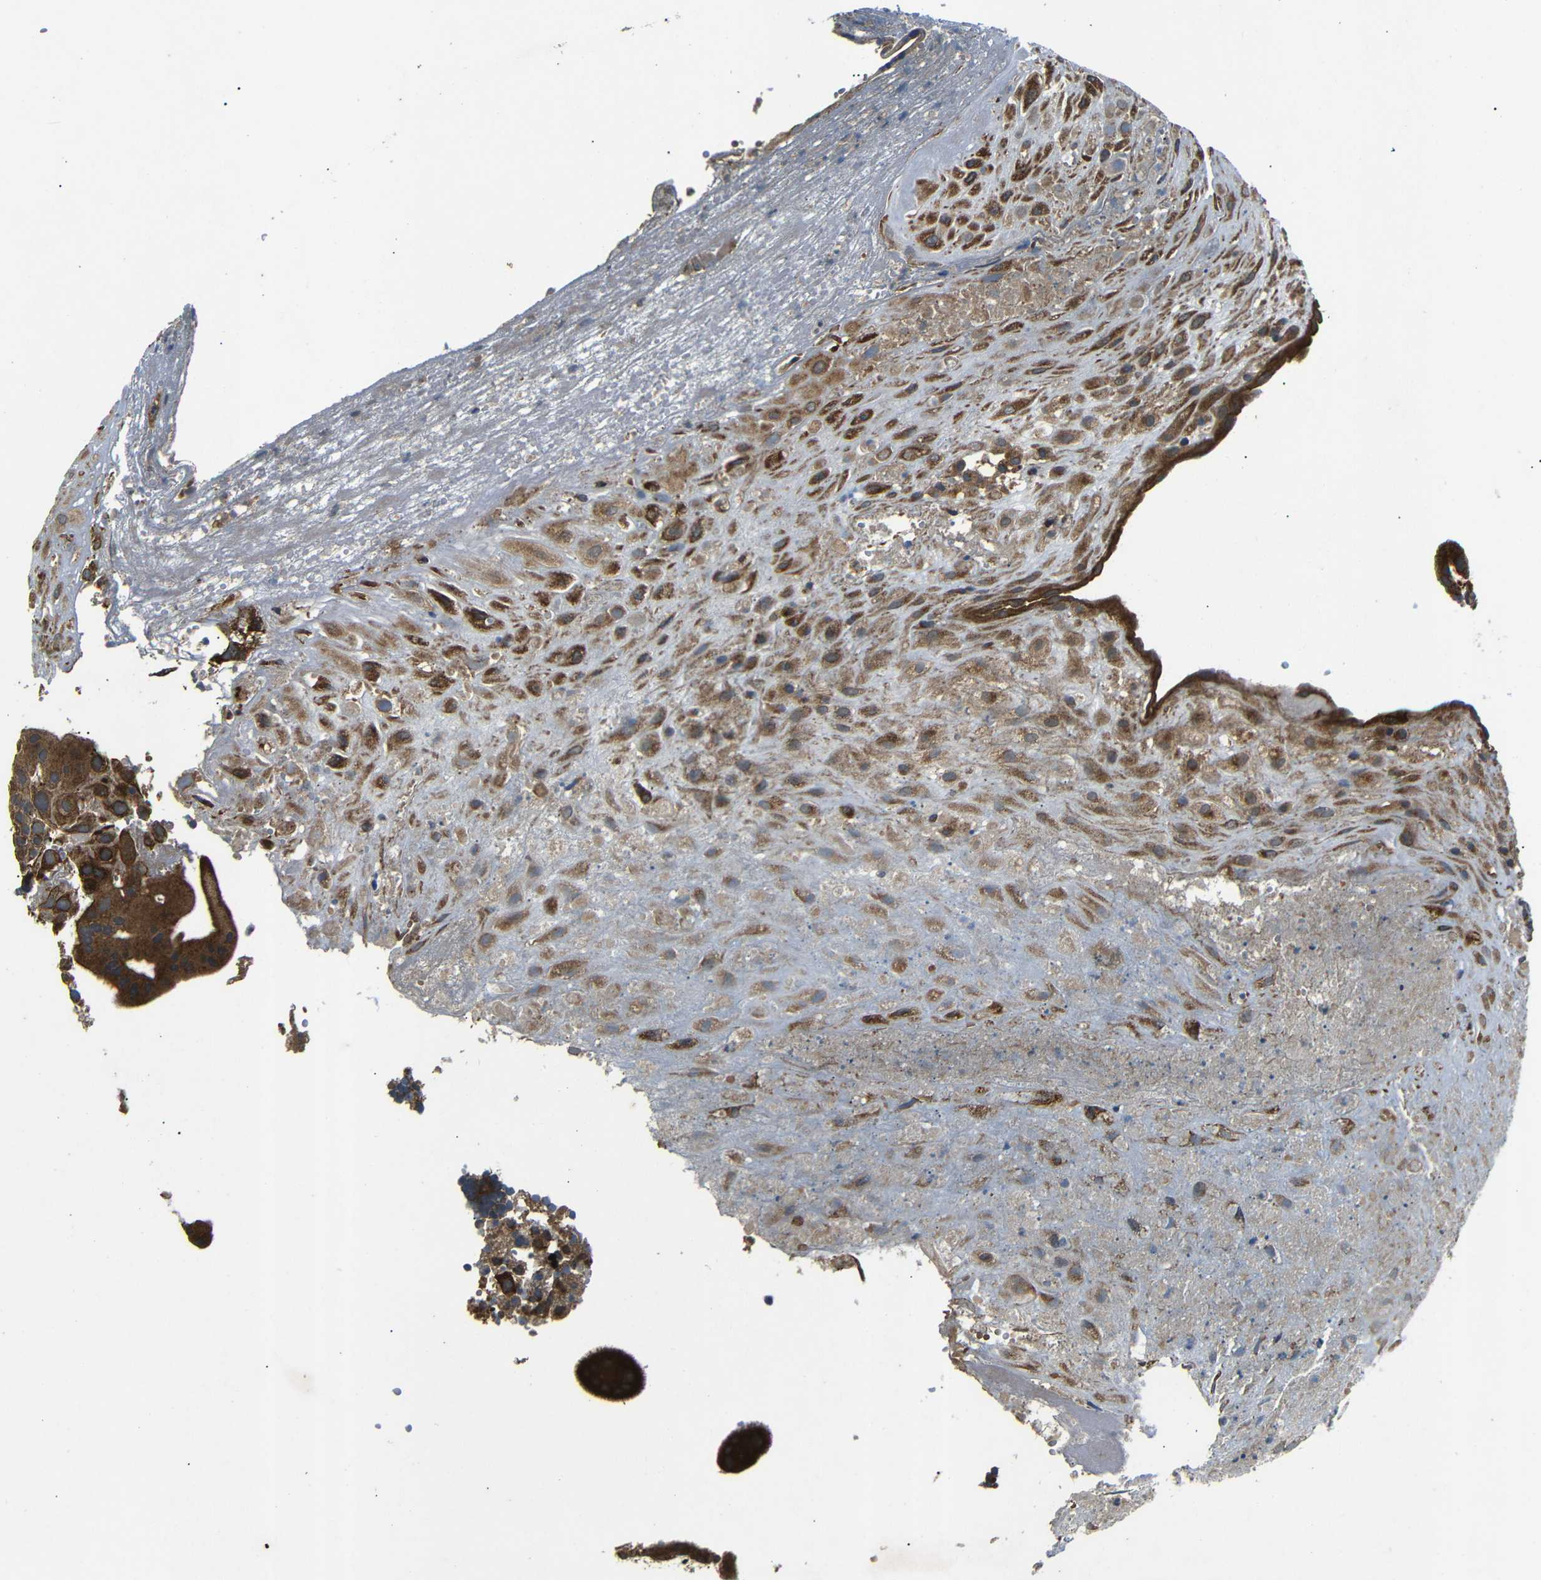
{"staining": {"intensity": "strong", "quantity": ">75%", "location": "cytoplasmic/membranous"}, "tissue": "placenta", "cell_type": "Decidual cells", "image_type": "normal", "snomed": [{"axis": "morphology", "description": "Normal tissue, NOS"}, {"axis": "topography", "description": "Placenta"}], "caption": "Immunohistochemistry (DAB) staining of benign human placenta exhibits strong cytoplasmic/membranous protein positivity in approximately >75% of decidual cells. The protein of interest is shown in brown color, while the nuclei are stained blue.", "gene": "TRPC1", "patient": {"sex": "female", "age": 18}}